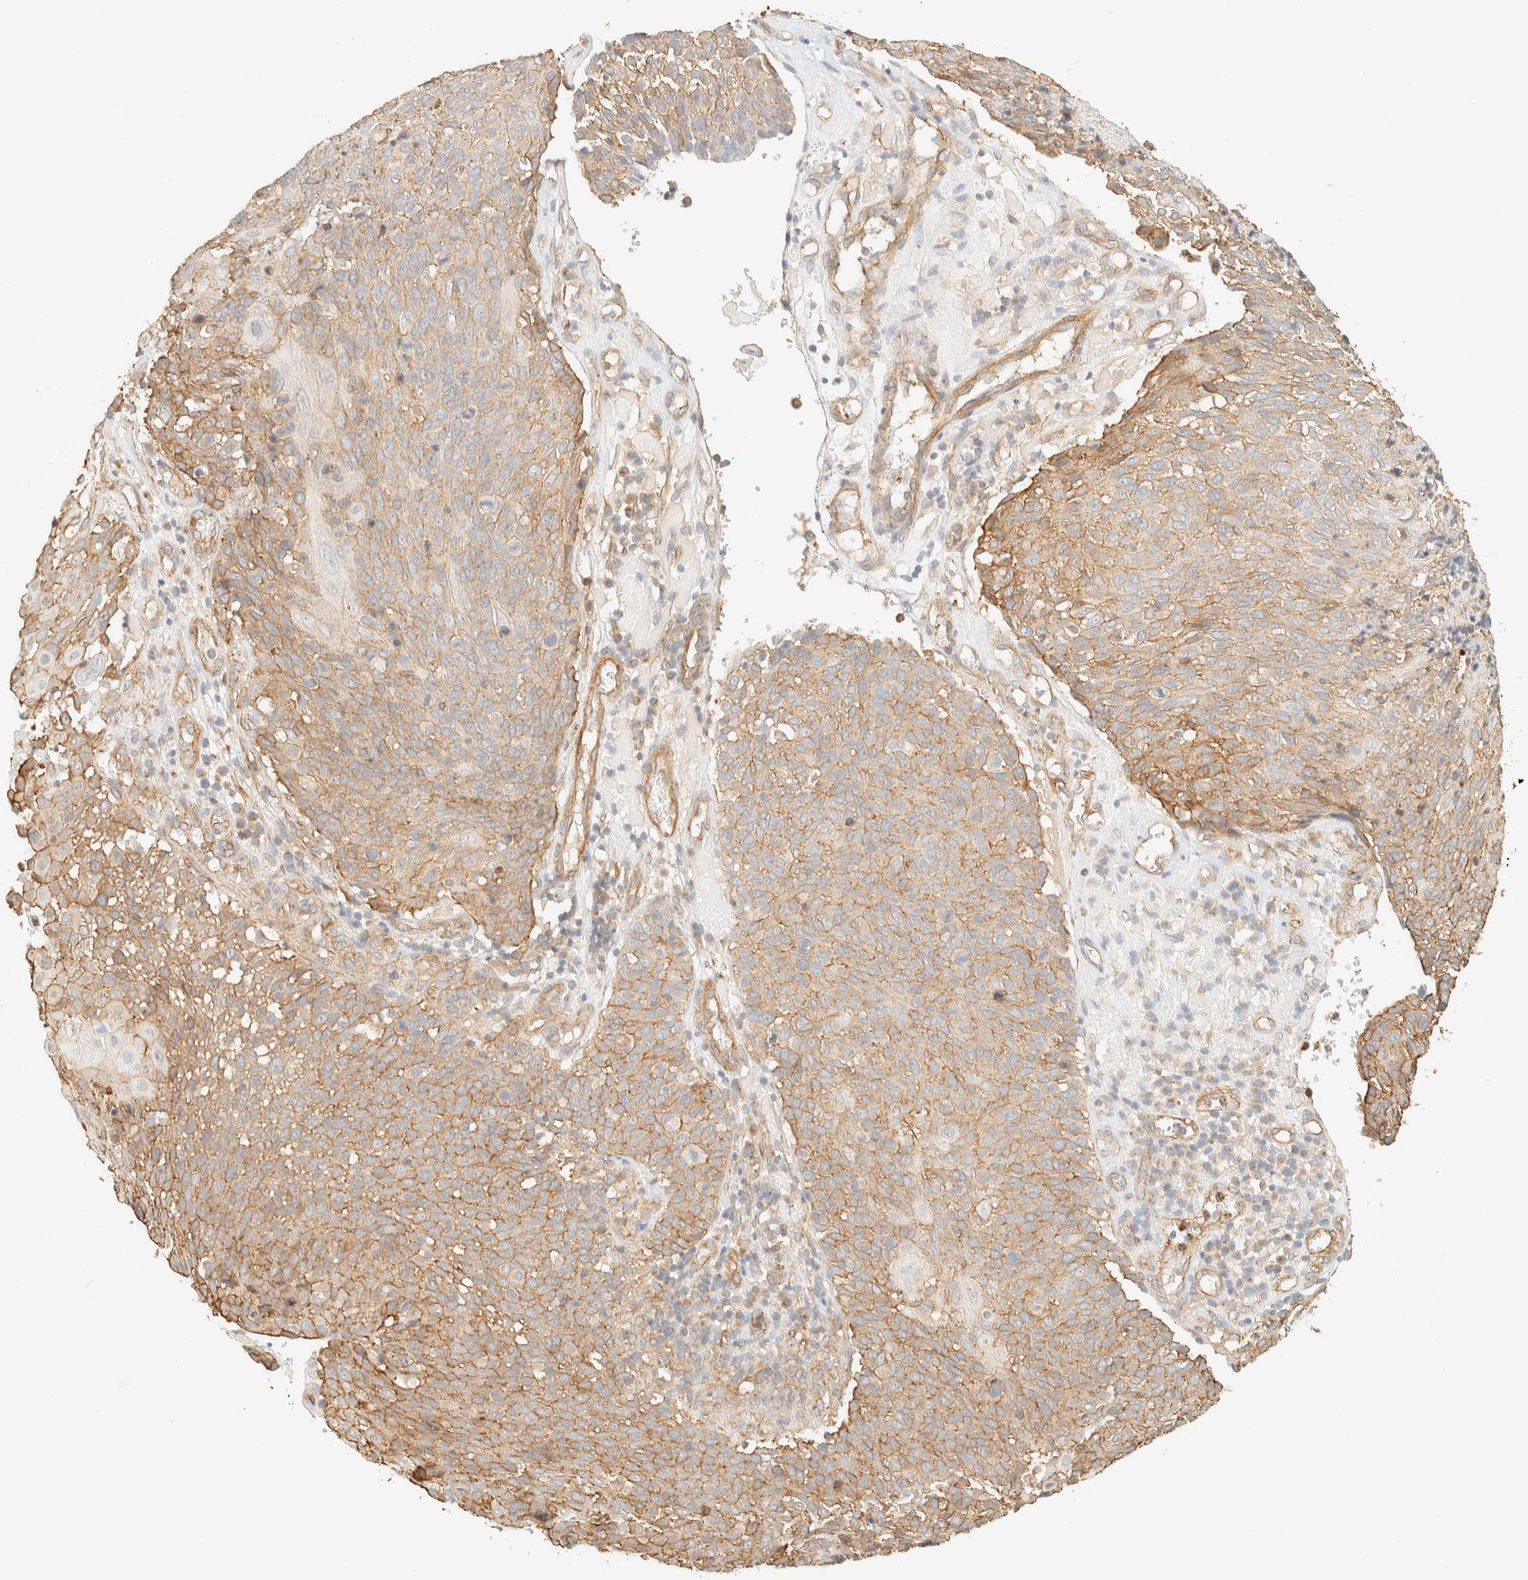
{"staining": {"intensity": "moderate", "quantity": ">75%", "location": "cytoplasmic/membranous"}, "tissue": "cervical cancer", "cell_type": "Tumor cells", "image_type": "cancer", "snomed": [{"axis": "morphology", "description": "Squamous cell carcinoma, NOS"}, {"axis": "topography", "description": "Cervix"}], "caption": "Cervical cancer stained with immunohistochemistry (IHC) displays moderate cytoplasmic/membranous staining in about >75% of tumor cells. Immunohistochemistry stains the protein of interest in brown and the nuclei are stained blue.", "gene": "OTOP2", "patient": {"sex": "female", "age": 74}}